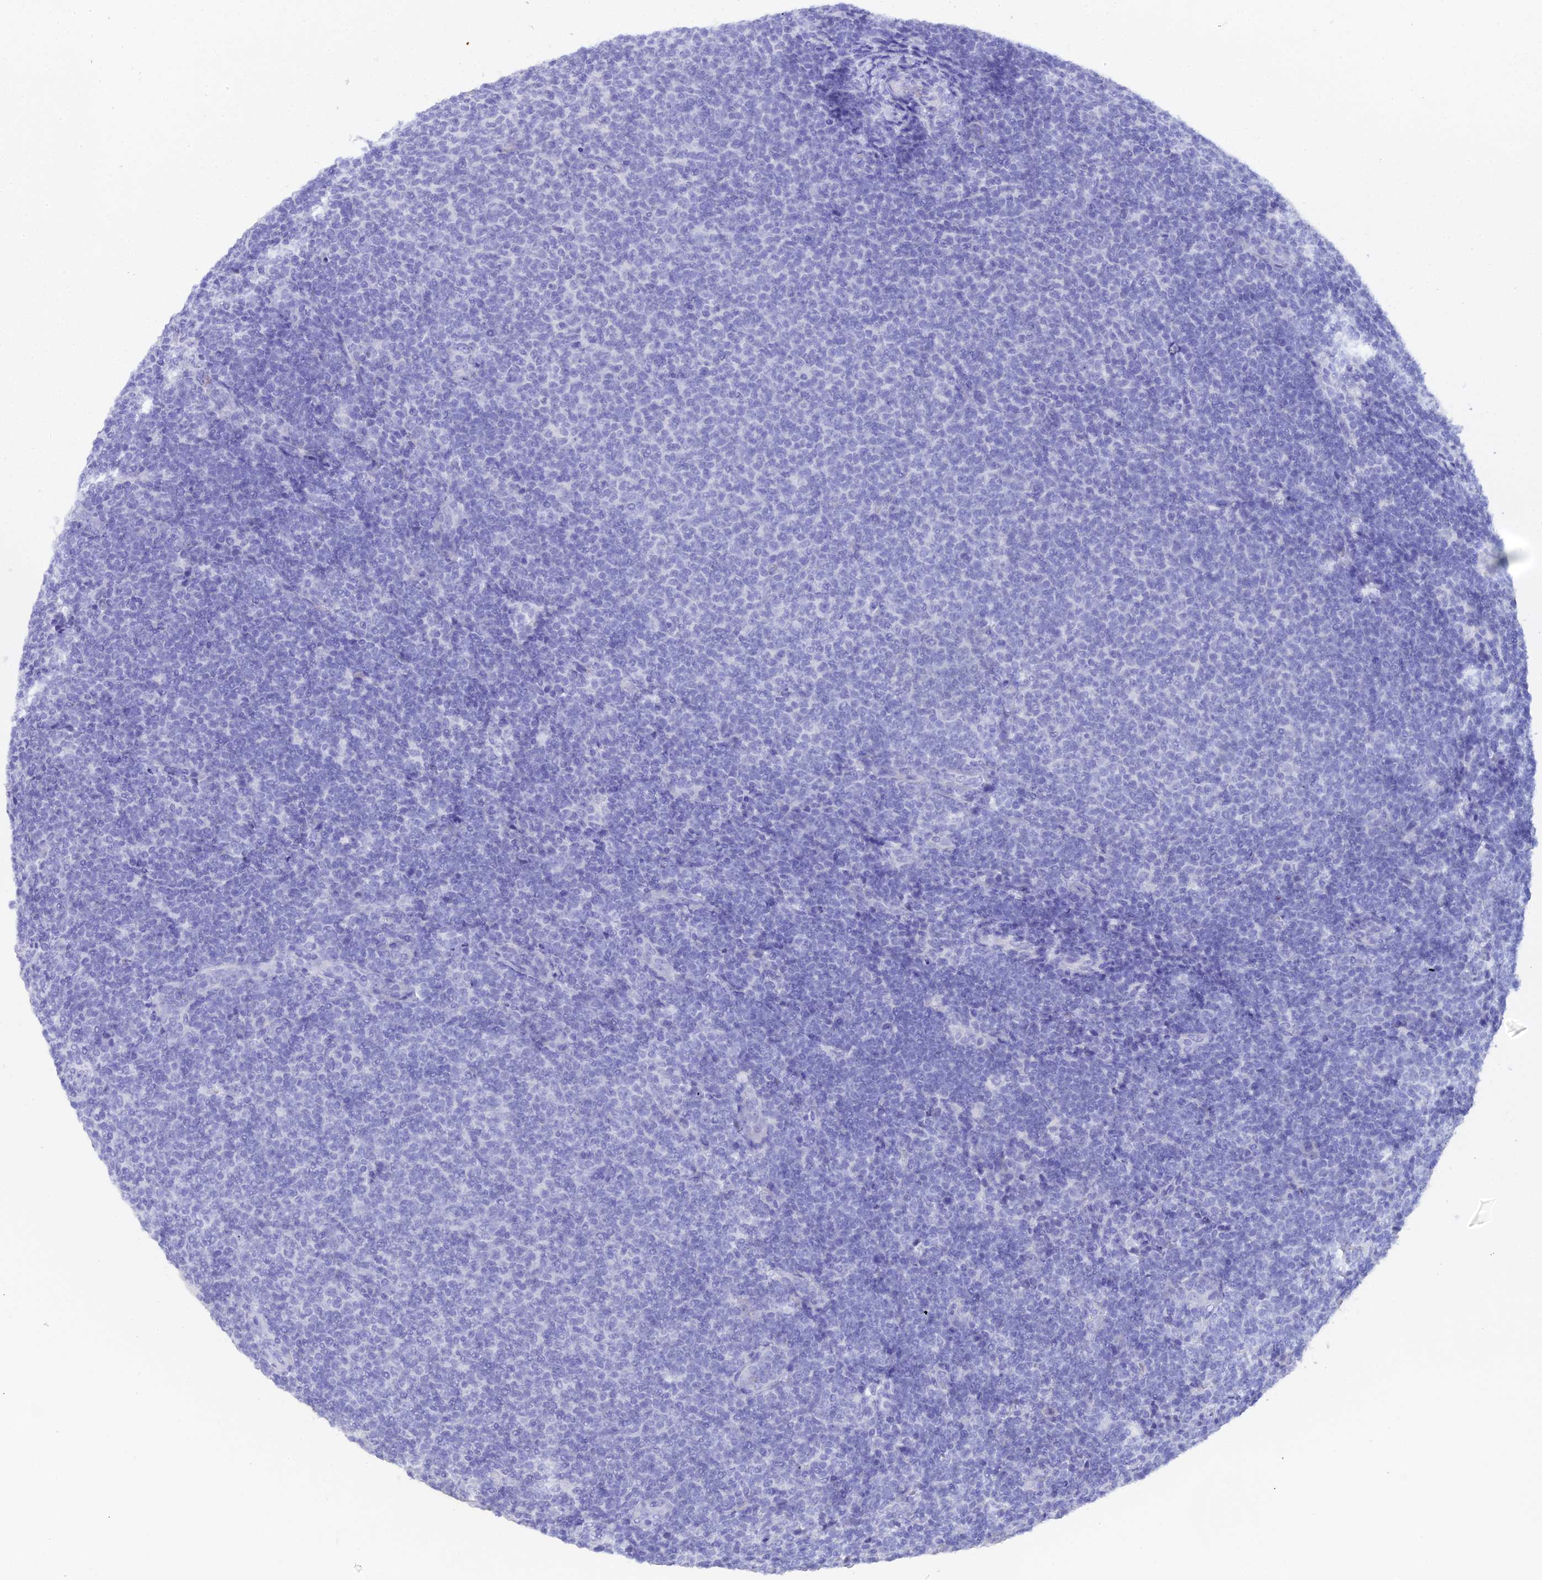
{"staining": {"intensity": "negative", "quantity": "none", "location": "none"}, "tissue": "lymphoma", "cell_type": "Tumor cells", "image_type": "cancer", "snomed": [{"axis": "morphology", "description": "Malignant lymphoma, non-Hodgkin's type, Low grade"}, {"axis": "topography", "description": "Lymph node"}], "caption": "IHC photomicrograph of malignant lymphoma, non-Hodgkin's type (low-grade) stained for a protein (brown), which shows no expression in tumor cells. Nuclei are stained in blue.", "gene": "REG1A", "patient": {"sex": "male", "age": 66}}